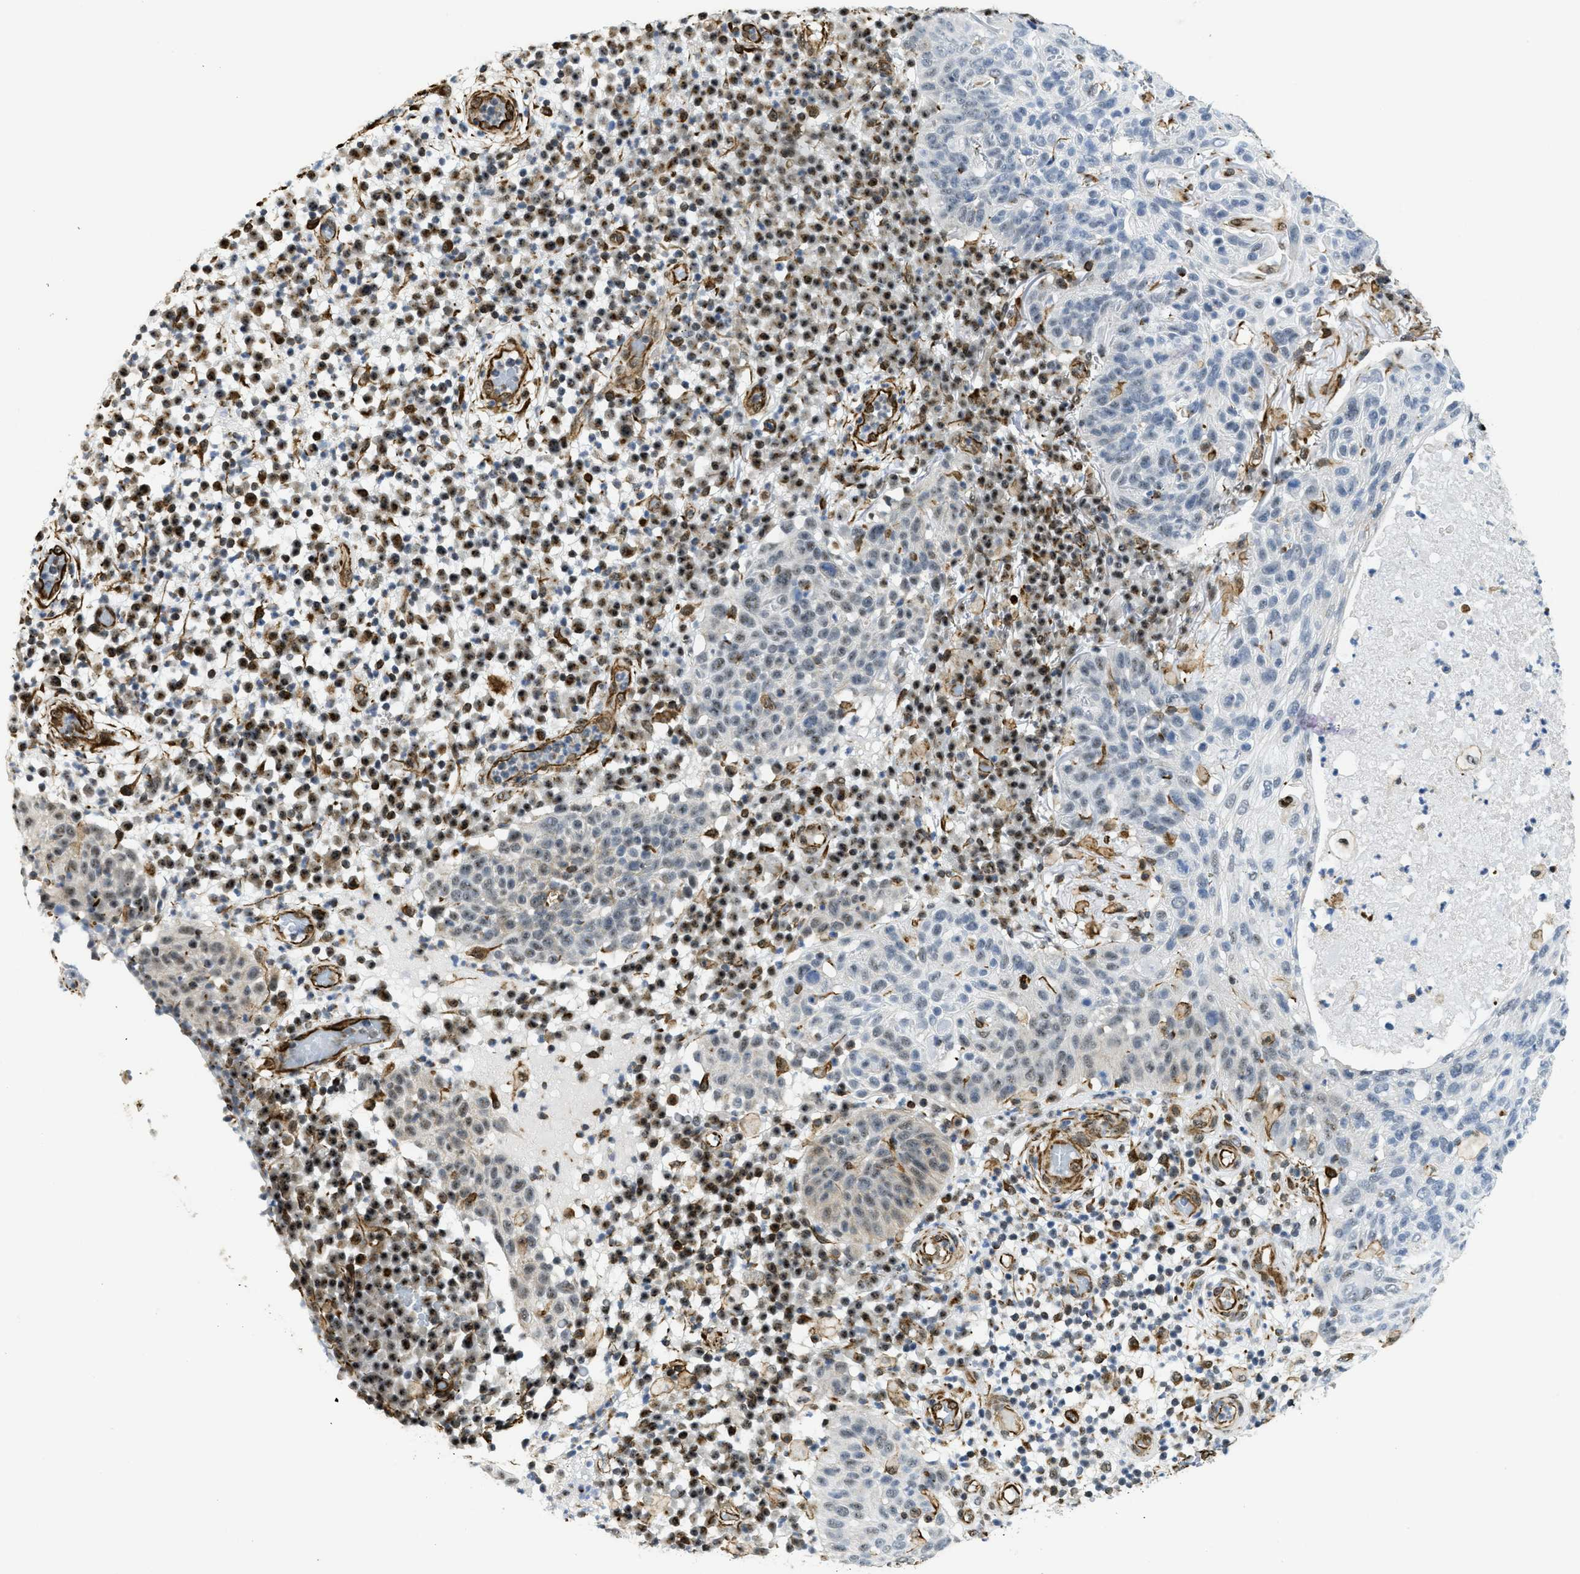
{"staining": {"intensity": "weak", "quantity": "<25%", "location": "nuclear"}, "tissue": "skin cancer", "cell_type": "Tumor cells", "image_type": "cancer", "snomed": [{"axis": "morphology", "description": "Squamous cell carcinoma in situ, NOS"}, {"axis": "morphology", "description": "Squamous cell carcinoma, NOS"}, {"axis": "topography", "description": "Skin"}], "caption": "This is an immunohistochemistry (IHC) histopathology image of human skin cancer. There is no positivity in tumor cells.", "gene": "LRRC8B", "patient": {"sex": "male", "age": 93}}